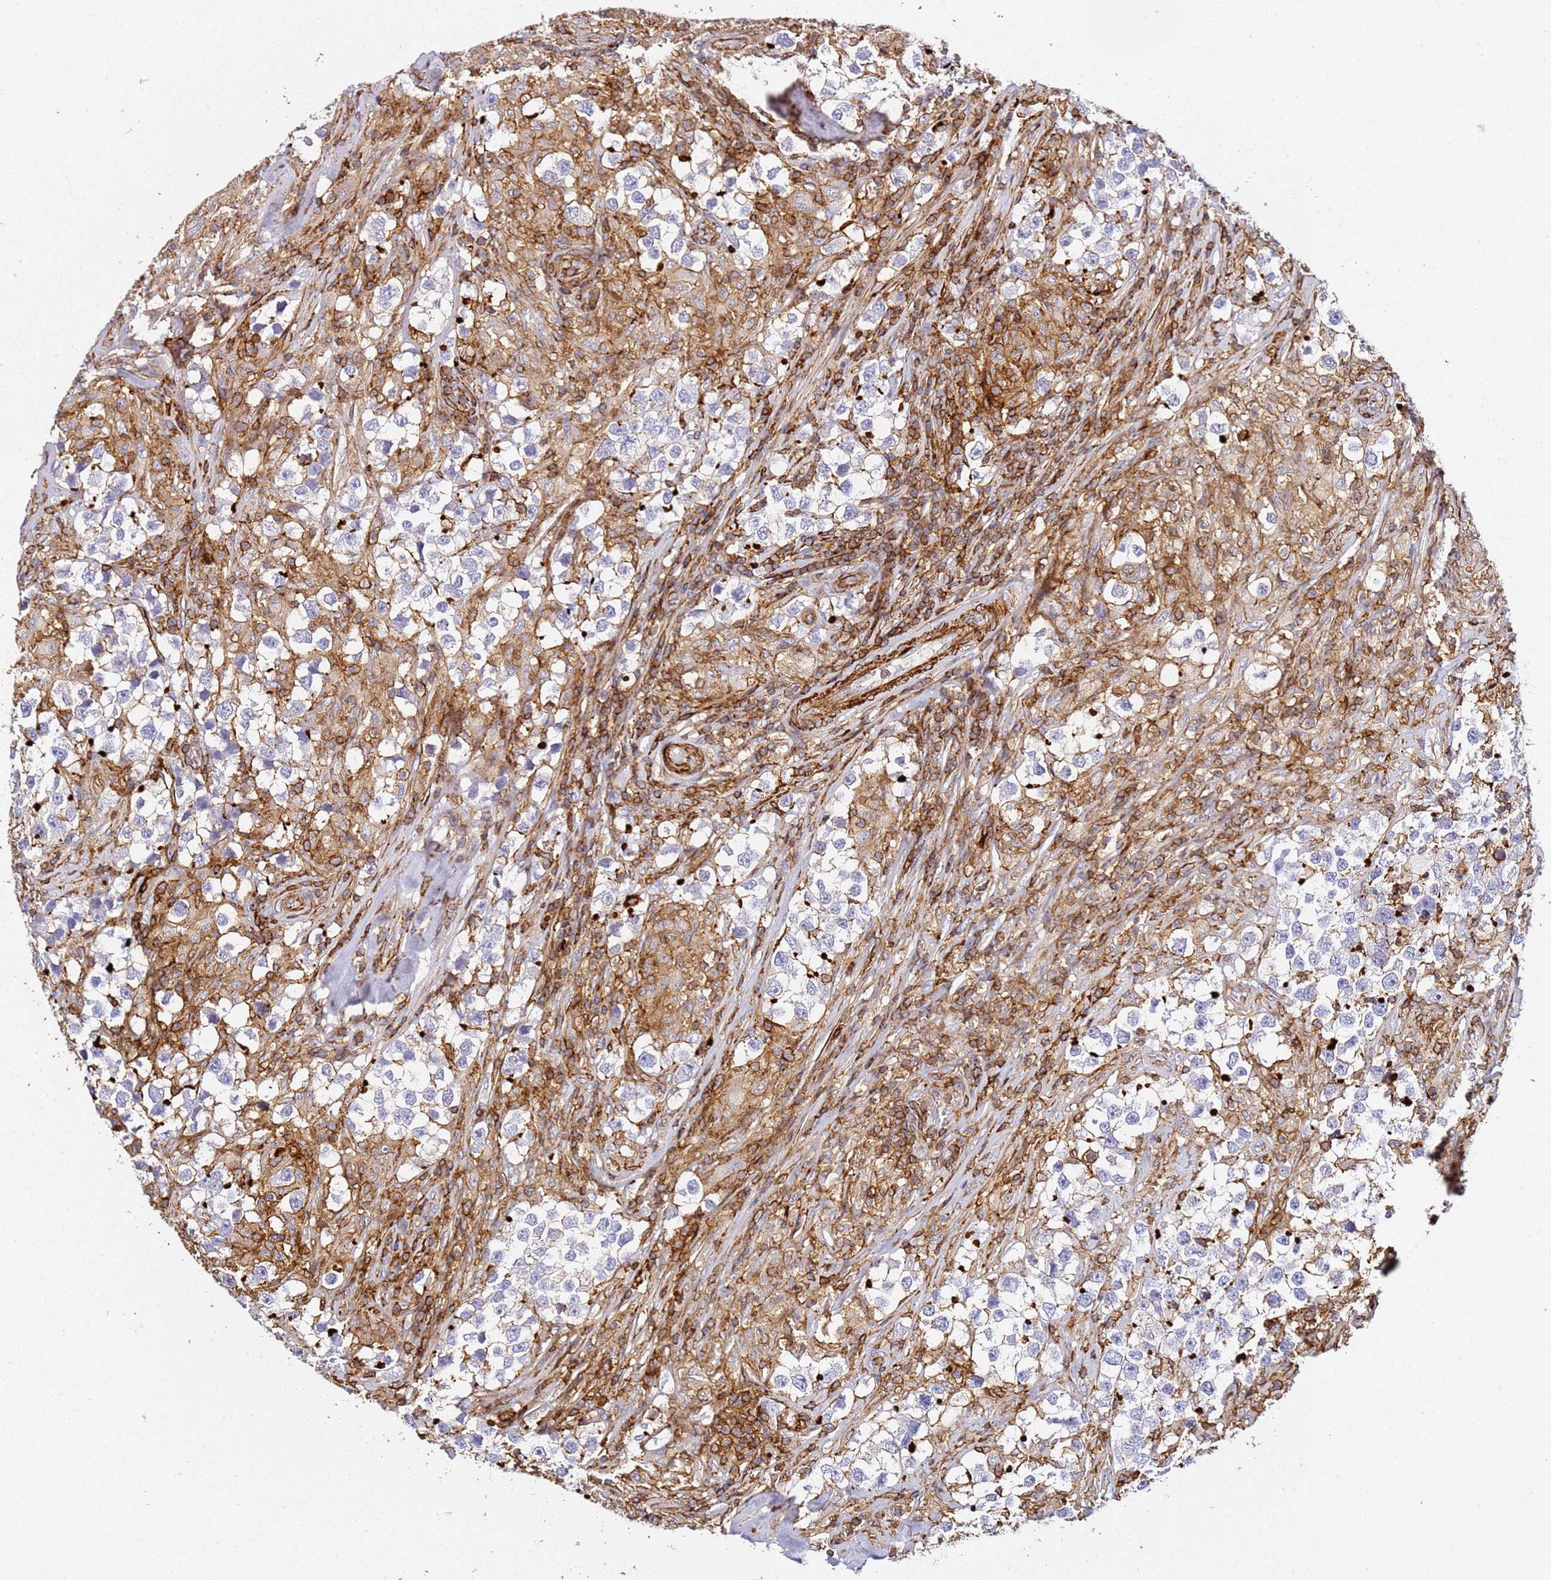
{"staining": {"intensity": "negative", "quantity": "none", "location": "none"}, "tissue": "testis cancer", "cell_type": "Tumor cells", "image_type": "cancer", "snomed": [{"axis": "morphology", "description": "Seminoma, NOS"}, {"axis": "topography", "description": "Testis"}], "caption": "IHC histopathology image of seminoma (testis) stained for a protein (brown), which displays no expression in tumor cells.", "gene": "ZNF671", "patient": {"sex": "male", "age": 46}}